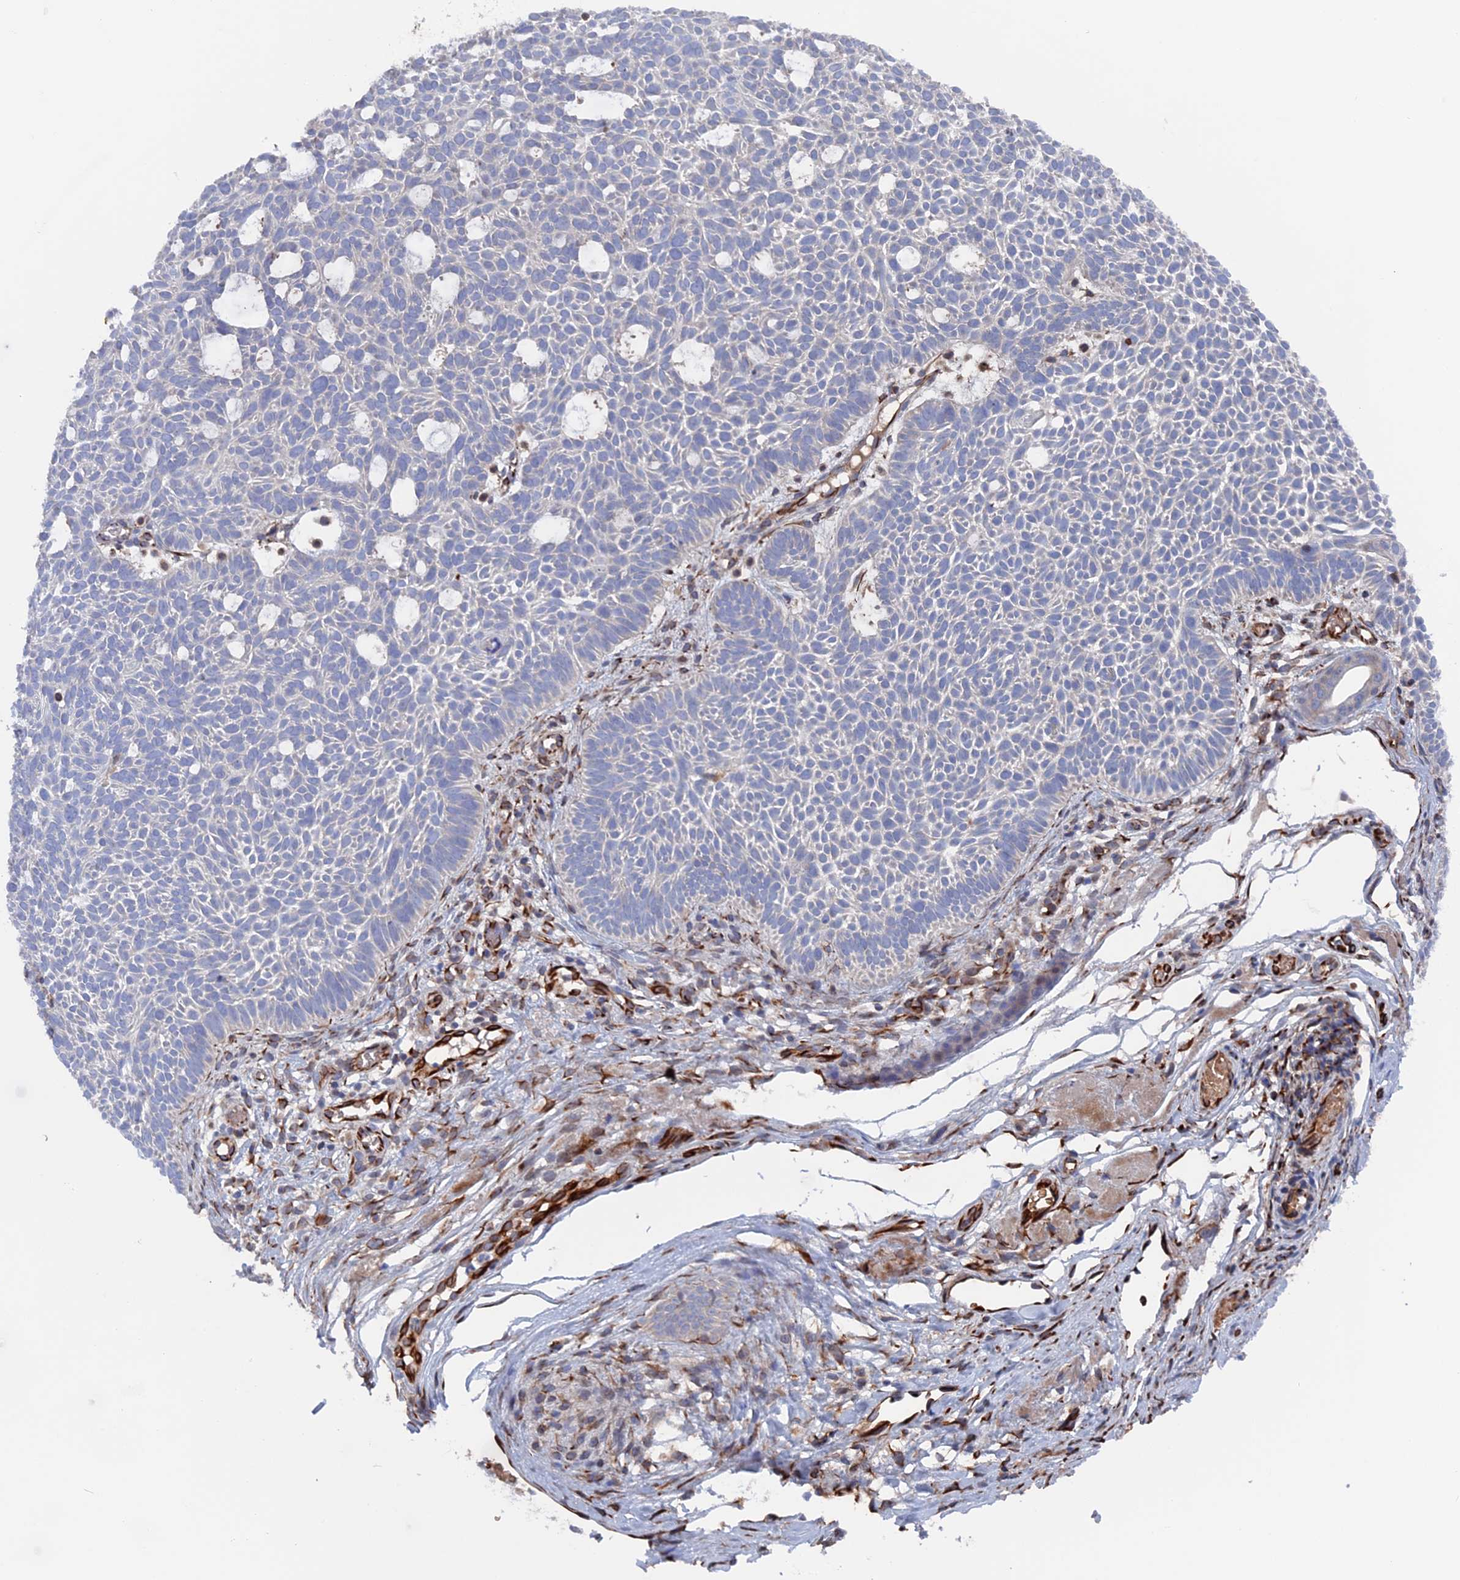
{"staining": {"intensity": "negative", "quantity": "none", "location": "none"}, "tissue": "skin cancer", "cell_type": "Tumor cells", "image_type": "cancer", "snomed": [{"axis": "morphology", "description": "Basal cell carcinoma"}, {"axis": "topography", "description": "Skin"}], "caption": "IHC photomicrograph of neoplastic tissue: human basal cell carcinoma (skin) stained with DAB demonstrates no significant protein staining in tumor cells.", "gene": "SMG9", "patient": {"sex": "male", "age": 69}}